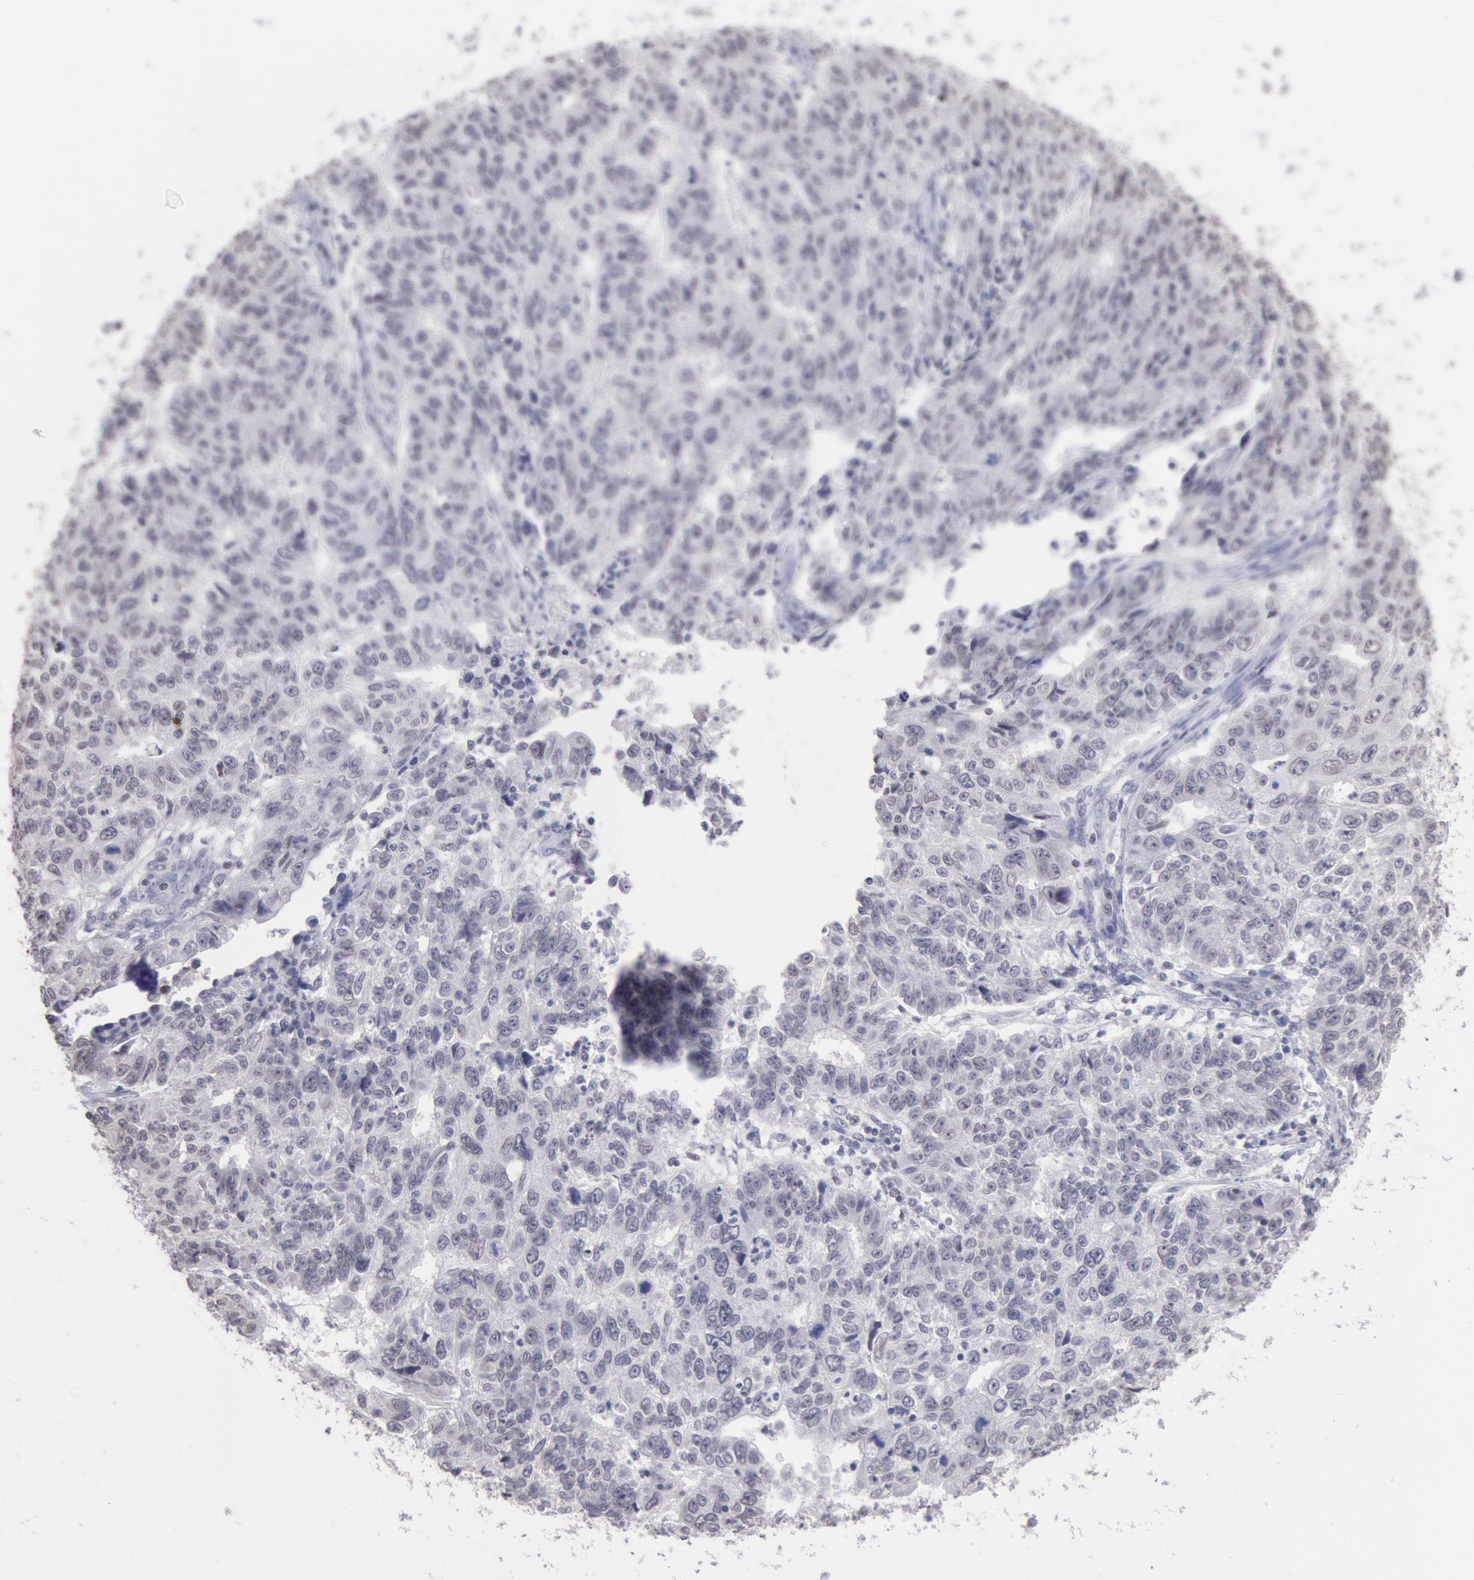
{"staining": {"intensity": "negative", "quantity": "none", "location": "none"}, "tissue": "endometrial cancer", "cell_type": "Tumor cells", "image_type": "cancer", "snomed": [{"axis": "morphology", "description": "Adenocarcinoma, NOS"}, {"axis": "topography", "description": "Endometrium"}], "caption": "There is no significant staining in tumor cells of endometrial adenocarcinoma.", "gene": "MYH7", "patient": {"sex": "female", "age": 42}}